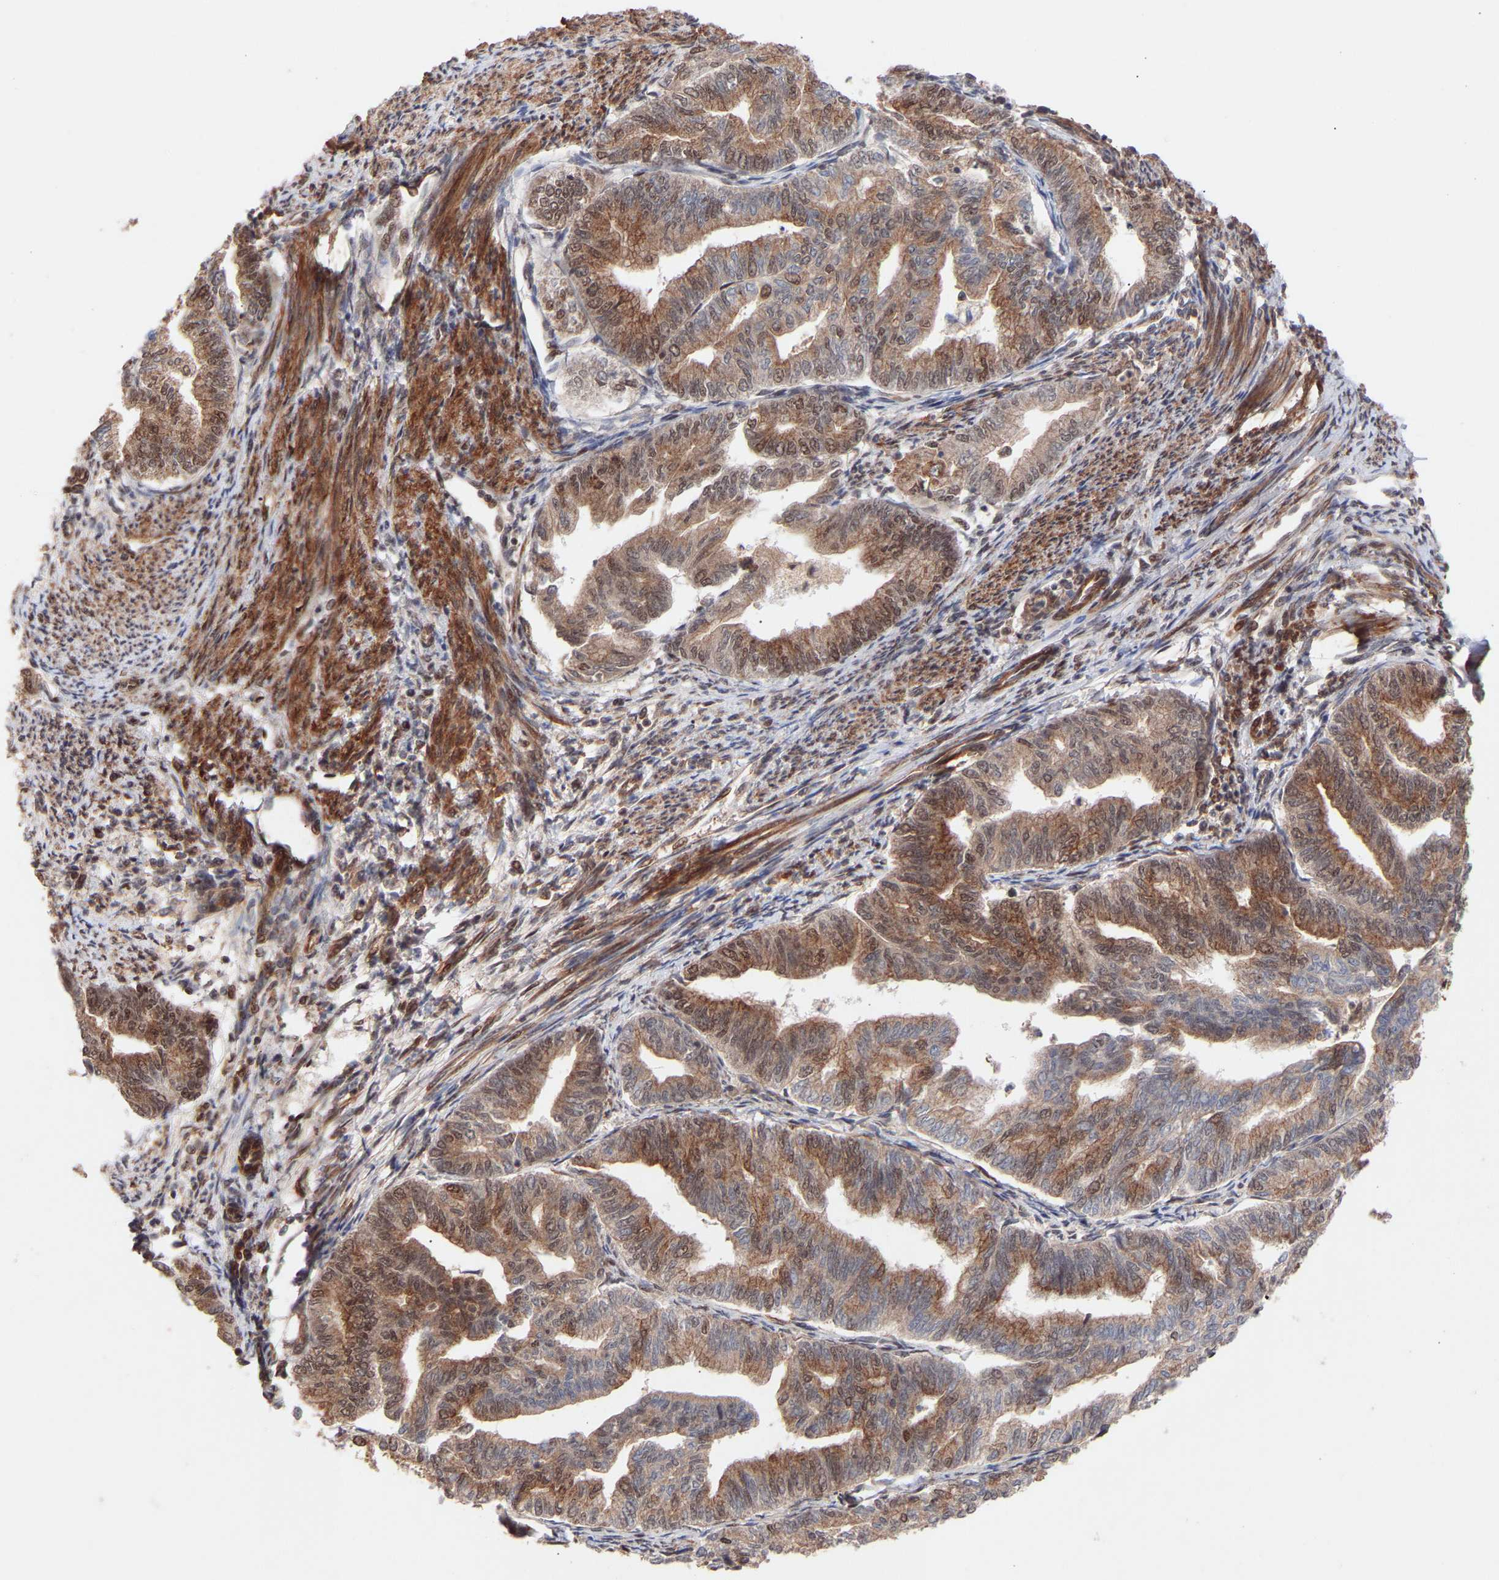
{"staining": {"intensity": "moderate", "quantity": ">75%", "location": "cytoplasmic/membranous,nuclear"}, "tissue": "endometrial cancer", "cell_type": "Tumor cells", "image_type": "cancer", "snomed": [{"axis": "morphology", "description": "Adenocarcinoma, NOS"}, {"axis": "topography", "description": "Endometrium"}], "caption": "DAB immunohistochemical staining of human endometrial cancer reveals moderate cytoplasmic/membranous and nuclear protein expression in about >75% of tumor cells.", "gene": "PDLIM5", "patient": {"sex": "female", "age": 79}}